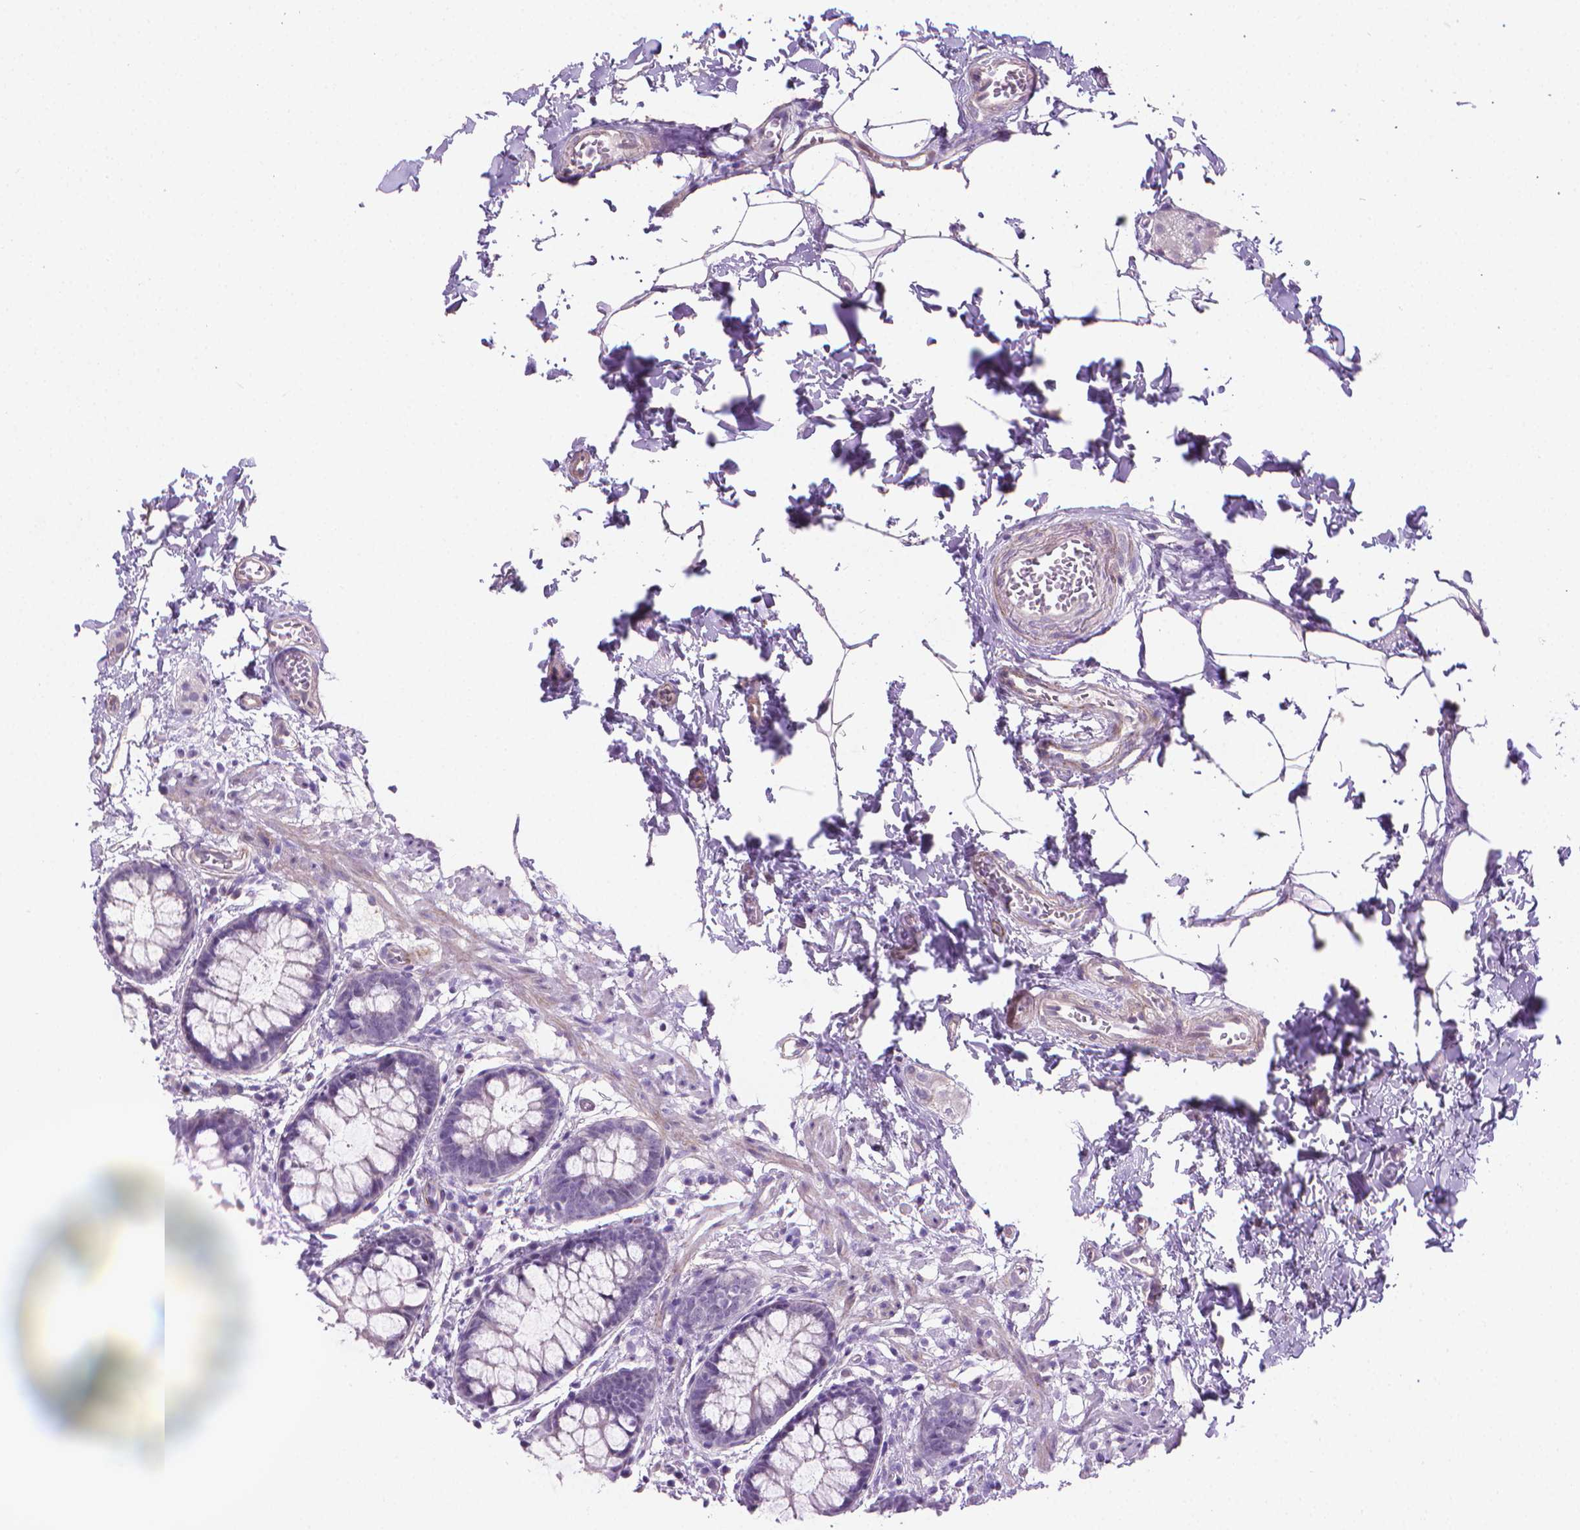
{"staining": {"intensity": "negative", "quantity": "none", "location": "none"}, "tissue": "rectum", "cell_type": "Glandular cells", "image_type": "normal", "snomed": [{"axis": "morphology", "description": "Normal tissue, NOS"}, {"axis": "topography", "description": "Rectum"}], "caption": "Immunohistochemistry photomicrograph of normal rectum: rectum stained with DAB exhibits no significant protein positivity in glandular cells.", "gene": "GSDMA", "patient": {"sex": "female", "age": 62}}